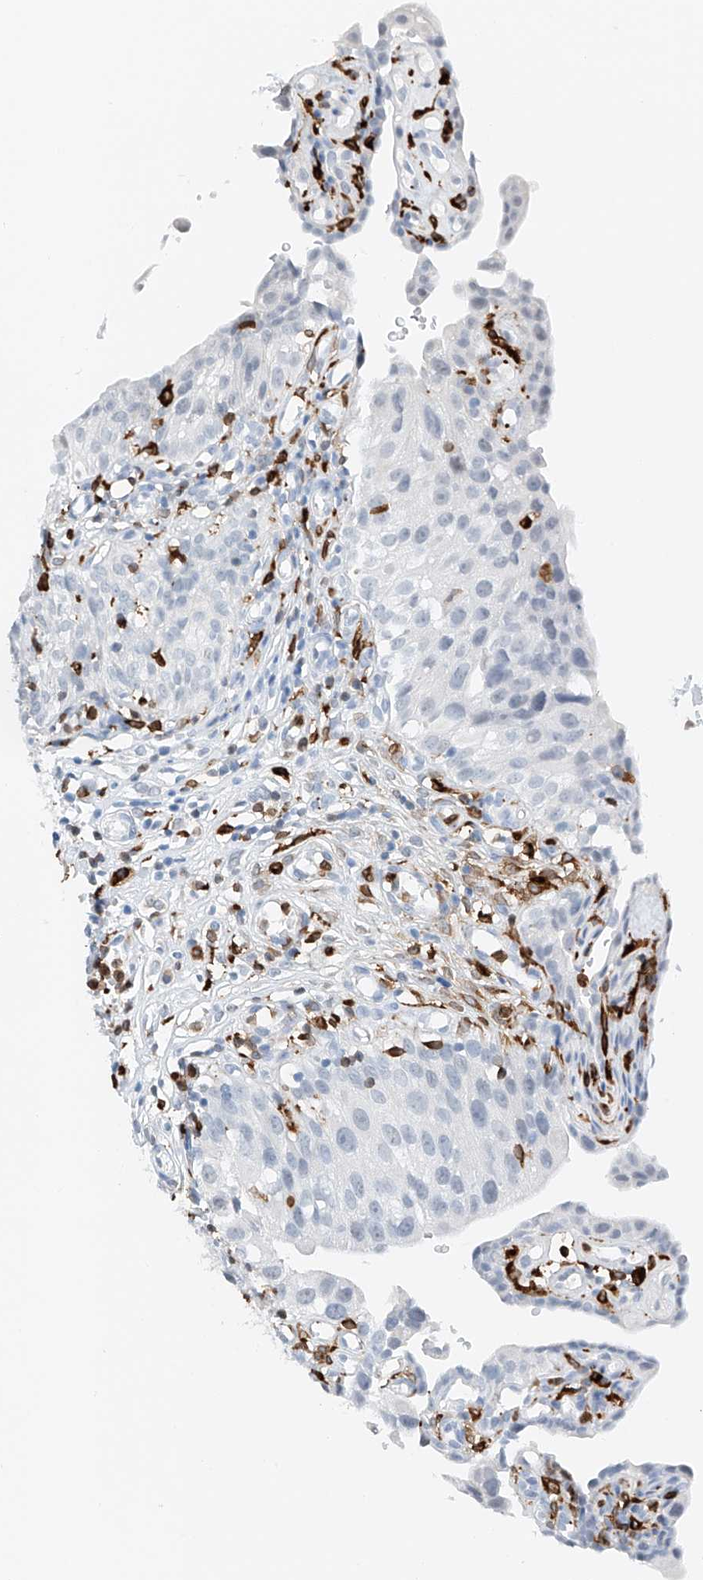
{"staining": {"intensity": "negative", "quantity": "none", "location": "none"}, "tissue": "urinary bladder", "cell_type": "Urothelial cells", "image_type": "normal", "snomed": [{"axis": "morphology", "description": "Normal tissue, NOS"}, {"axis": "topography", "description": "Urinary bladder"}], "caption": "Immunohistochemical staining of unremarkable human urinary bladder reveals no significant positivity in urothelial cells. The staining was performed using DAB to visualize the protein expression in brown, while the nuclei were stained in blue with hematoxylin (Magnification: 20x).", "gene": "TBXAS1", "patient": {"sex": "male", "age": 51}}